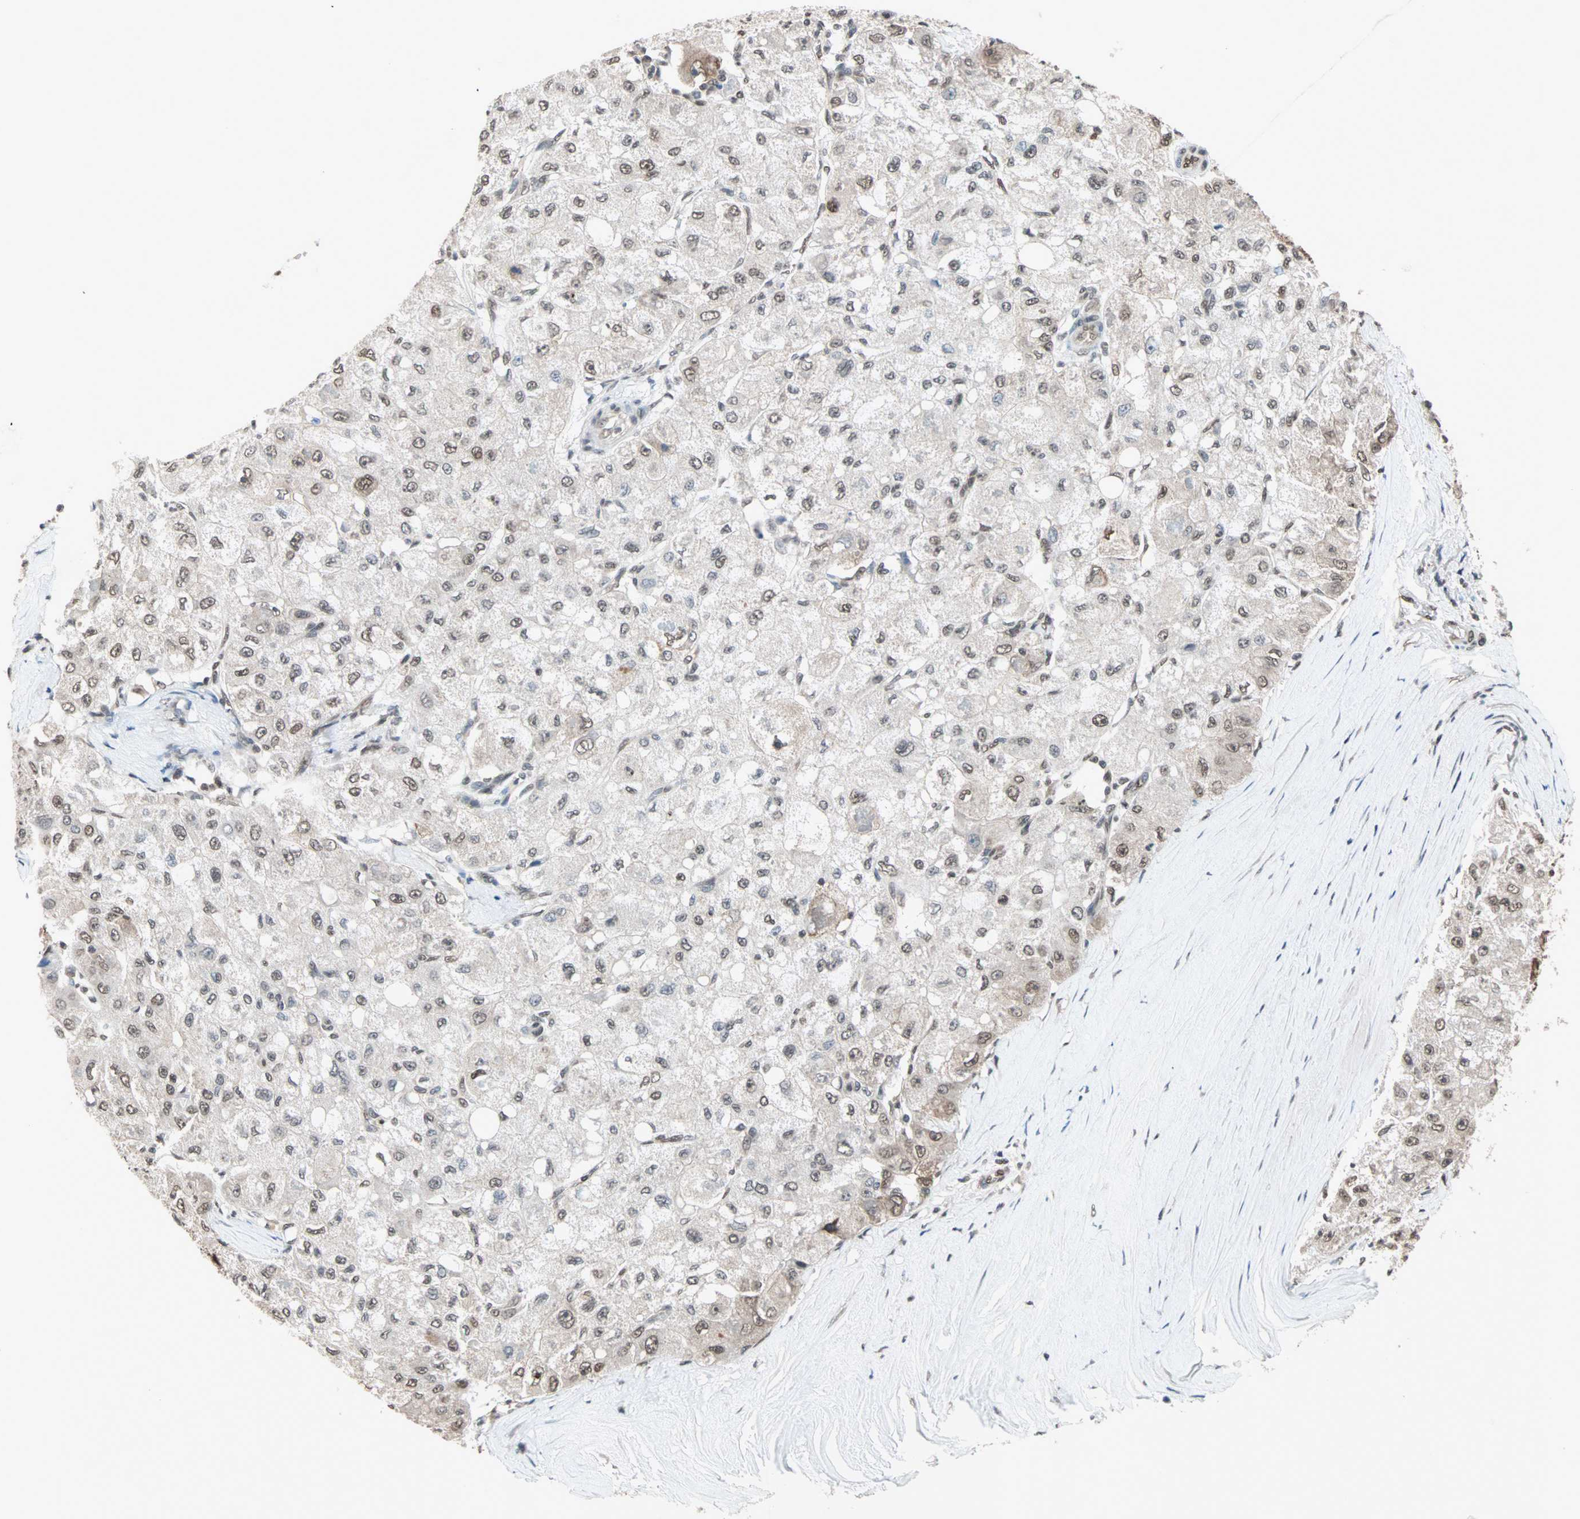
{"staining": {"intensity": "moderate", "quantity": ">75%", "location": "nuclear"}, "tissue": "liver cancer", "cell_type": "Tumor cells", "image_type": "cancer", "snomed": [{"axis": "morphology", "description": "Carcinoma, Hepatocellular, NOS"}, {"axis": "topography", "description": "Liver"}], "caption": "A brown stain highlights moderate nuclear expression of a protein in liver hepatocellular carcinoma tumor cells.", "gene": "DAZAP1", "patient": {"sex": "male", "age": 80}}